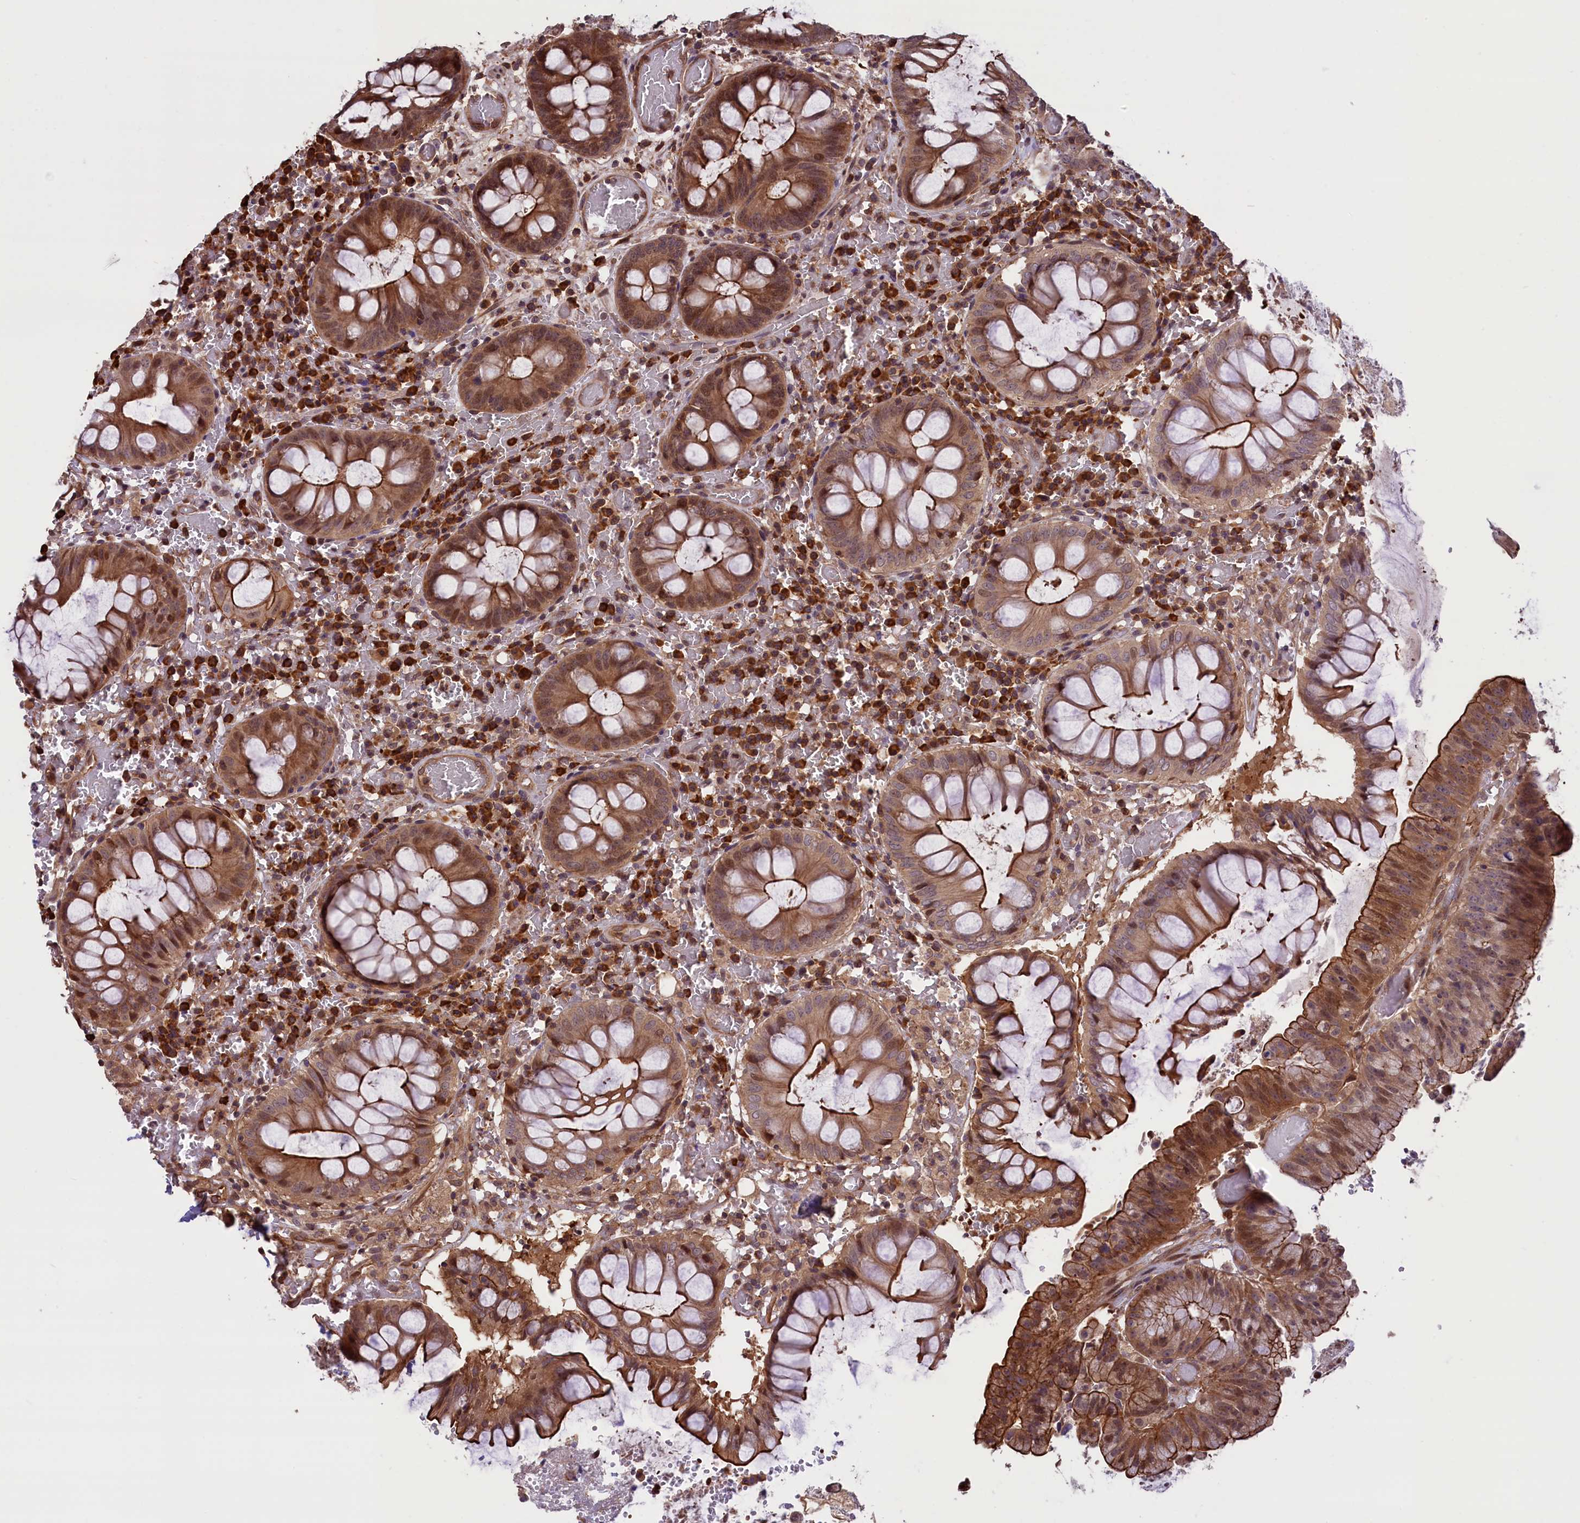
{"staining": {"intensity": "moderate", "quantity": "25%-75%", "location": "cytoplasmic/membranous,nuclear"}, "tissue": "colorectal cancer", "cell_type": "Tumor cells", "image_type": "cancer", "snomed": [{"axis": "morphology", "description": "Adenocarcinoma, NOS"}, {"axis": "topography", "description": "Rectum"}], "caption": "Protein expression analysis of adenocarcinoma (colorectal) exhibits moderate cytoplasmic/membranous and nuclear staining in approximately 25%-75% of tumor cells. The staining was performed using DAB (3,3'-diaminobenzidine), with brown indicating positive protein expression. Nuclei are stained blue with hematoxylin.", "gene": "RIC8A", "patient": {"sex": "female", "age": 77}}